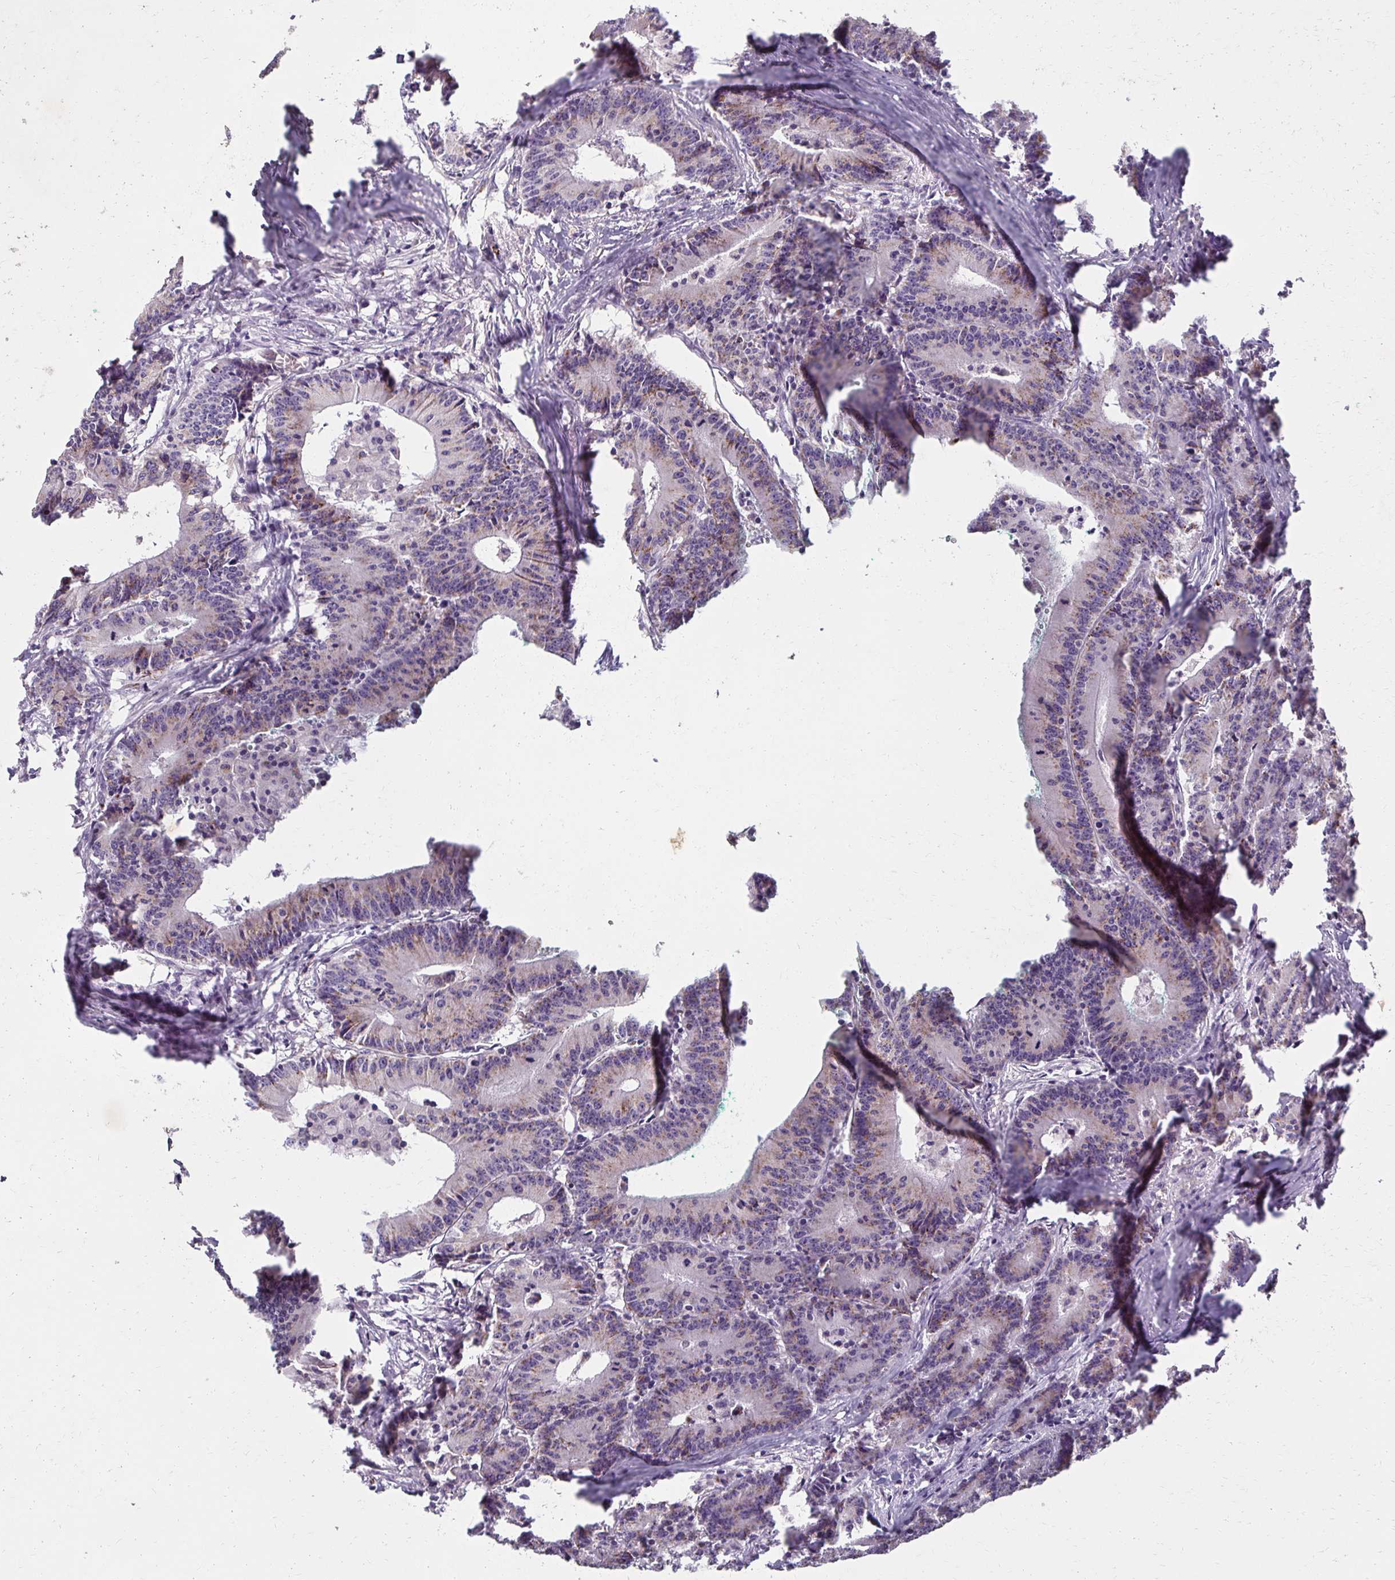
{"staining": {"intensity": "weak", "quantity": "25%-75%", "location": "cytoplasmic/membranous"}, "tissue": "colorectal cancer", "cell_type": "Tumor cells", "image_type": "cancer", "snomed": [{"axis": "morphology", "description": "Adenocarcinoma, NOS"}, {"axis": "topography", "description": "Colon"}], "caption": "Immunohistochemical staining of adenocarcinoma (colorectal) demonstrates low levels of weak cytoplasmic/membranous protein expression in about 25%-75% of tumor cells.", "gene": "BBS12", "patient": {"sex": "female", "age": 78}}